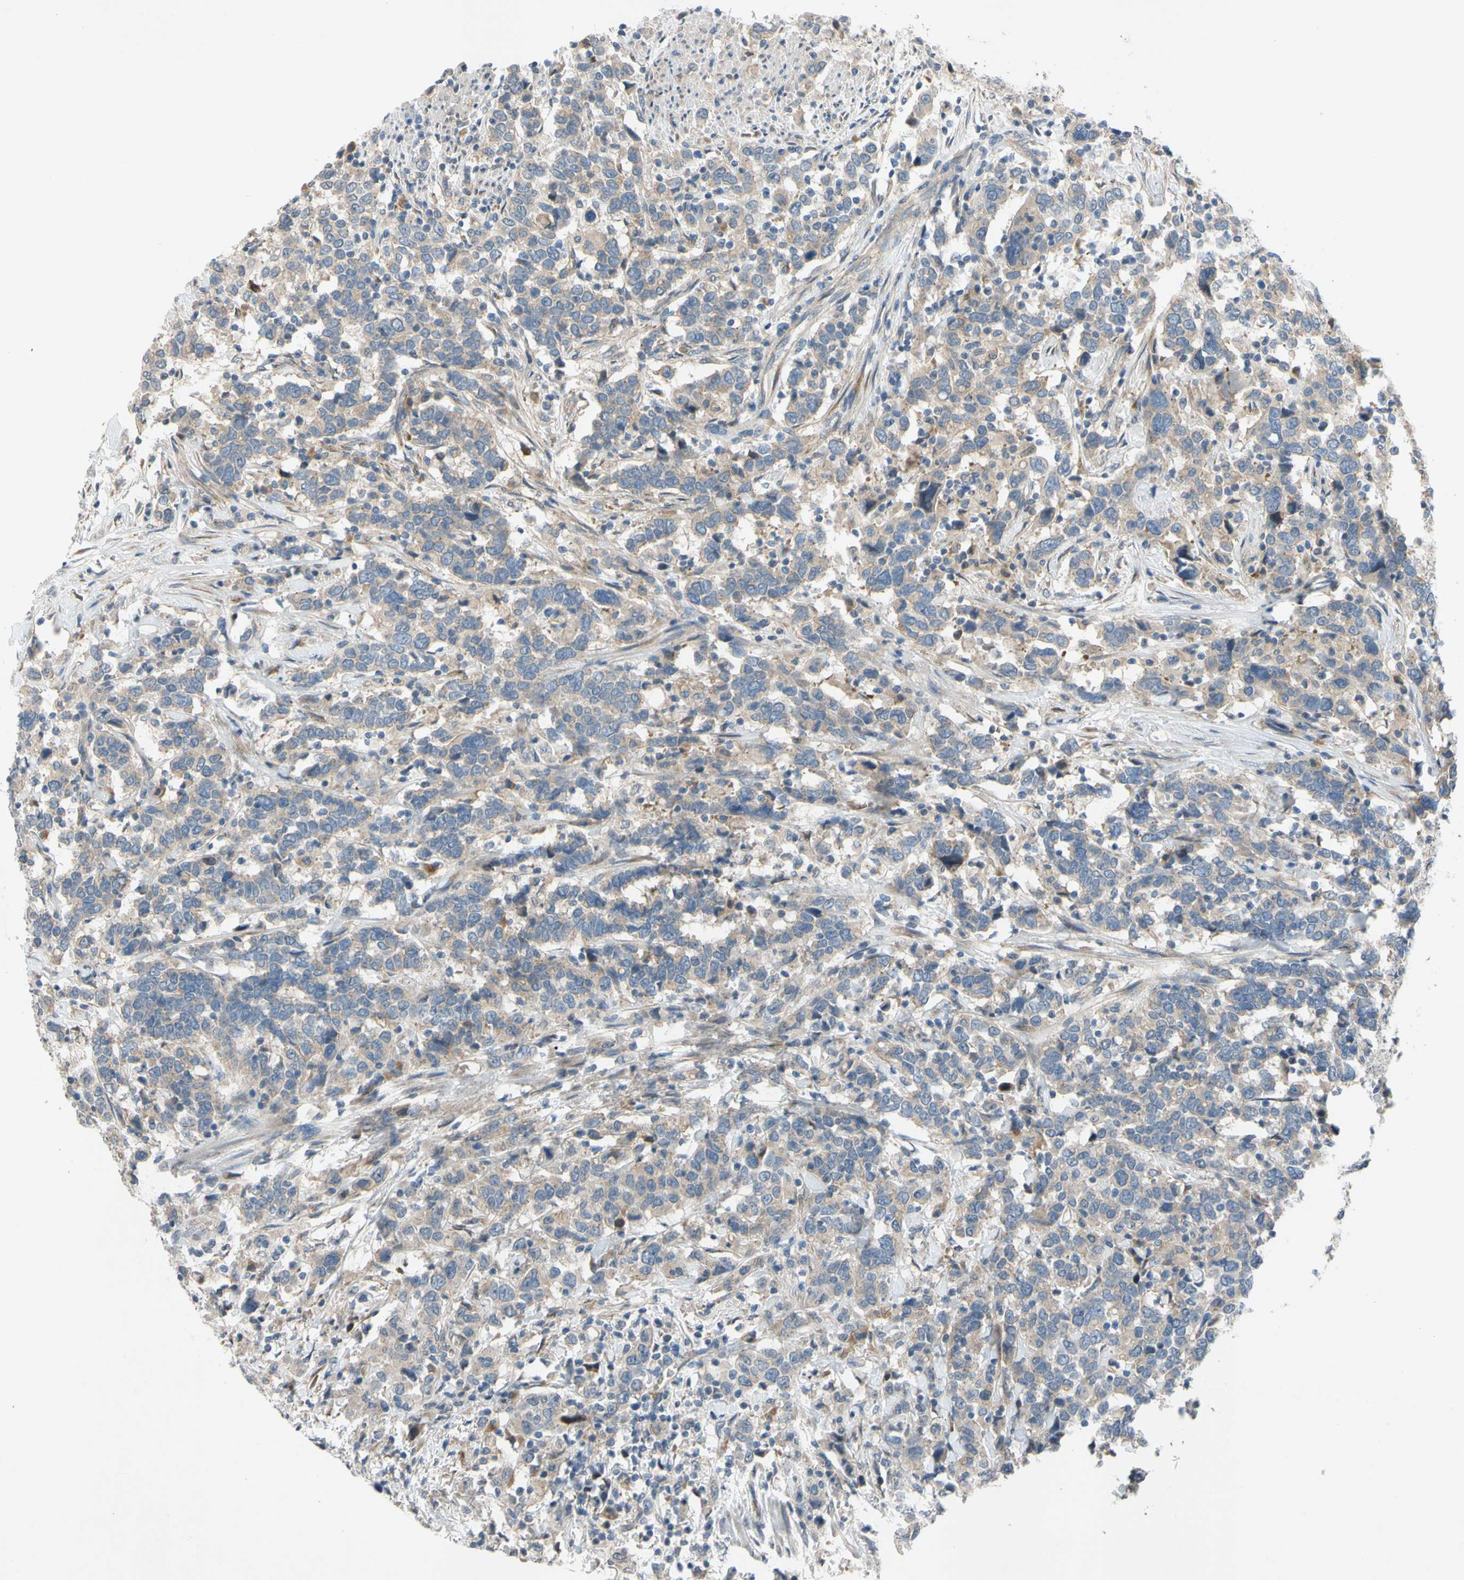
{"staining": {"intensity": "weak", "quantity": ">75%", "location": "cytoplasmic/membranous"}, "tissue": "urothelial cancer", "cell_type": "Tumor cells", "image_type": "cancer", "snomed": [{"axis": "morphology", "description": "Urothelial carcinoma, High grade"}, {"axis": "topography", "description": "Urinary bladder"}], "caption": "Immunohistochemistry (IHC) (DAB (3,3'-diaminobenzidine)) staining of human urothelial cancer reveals weak cytoplasmic/membranous protein expression in approximately >75% of tumor cells. The staining was performed using DAB, with brown indicating positive protein expression. Nuclei are stained blue with hematoxylin.", "gene": "ADD2", "patient": {"sex": "male", "age": 61}}